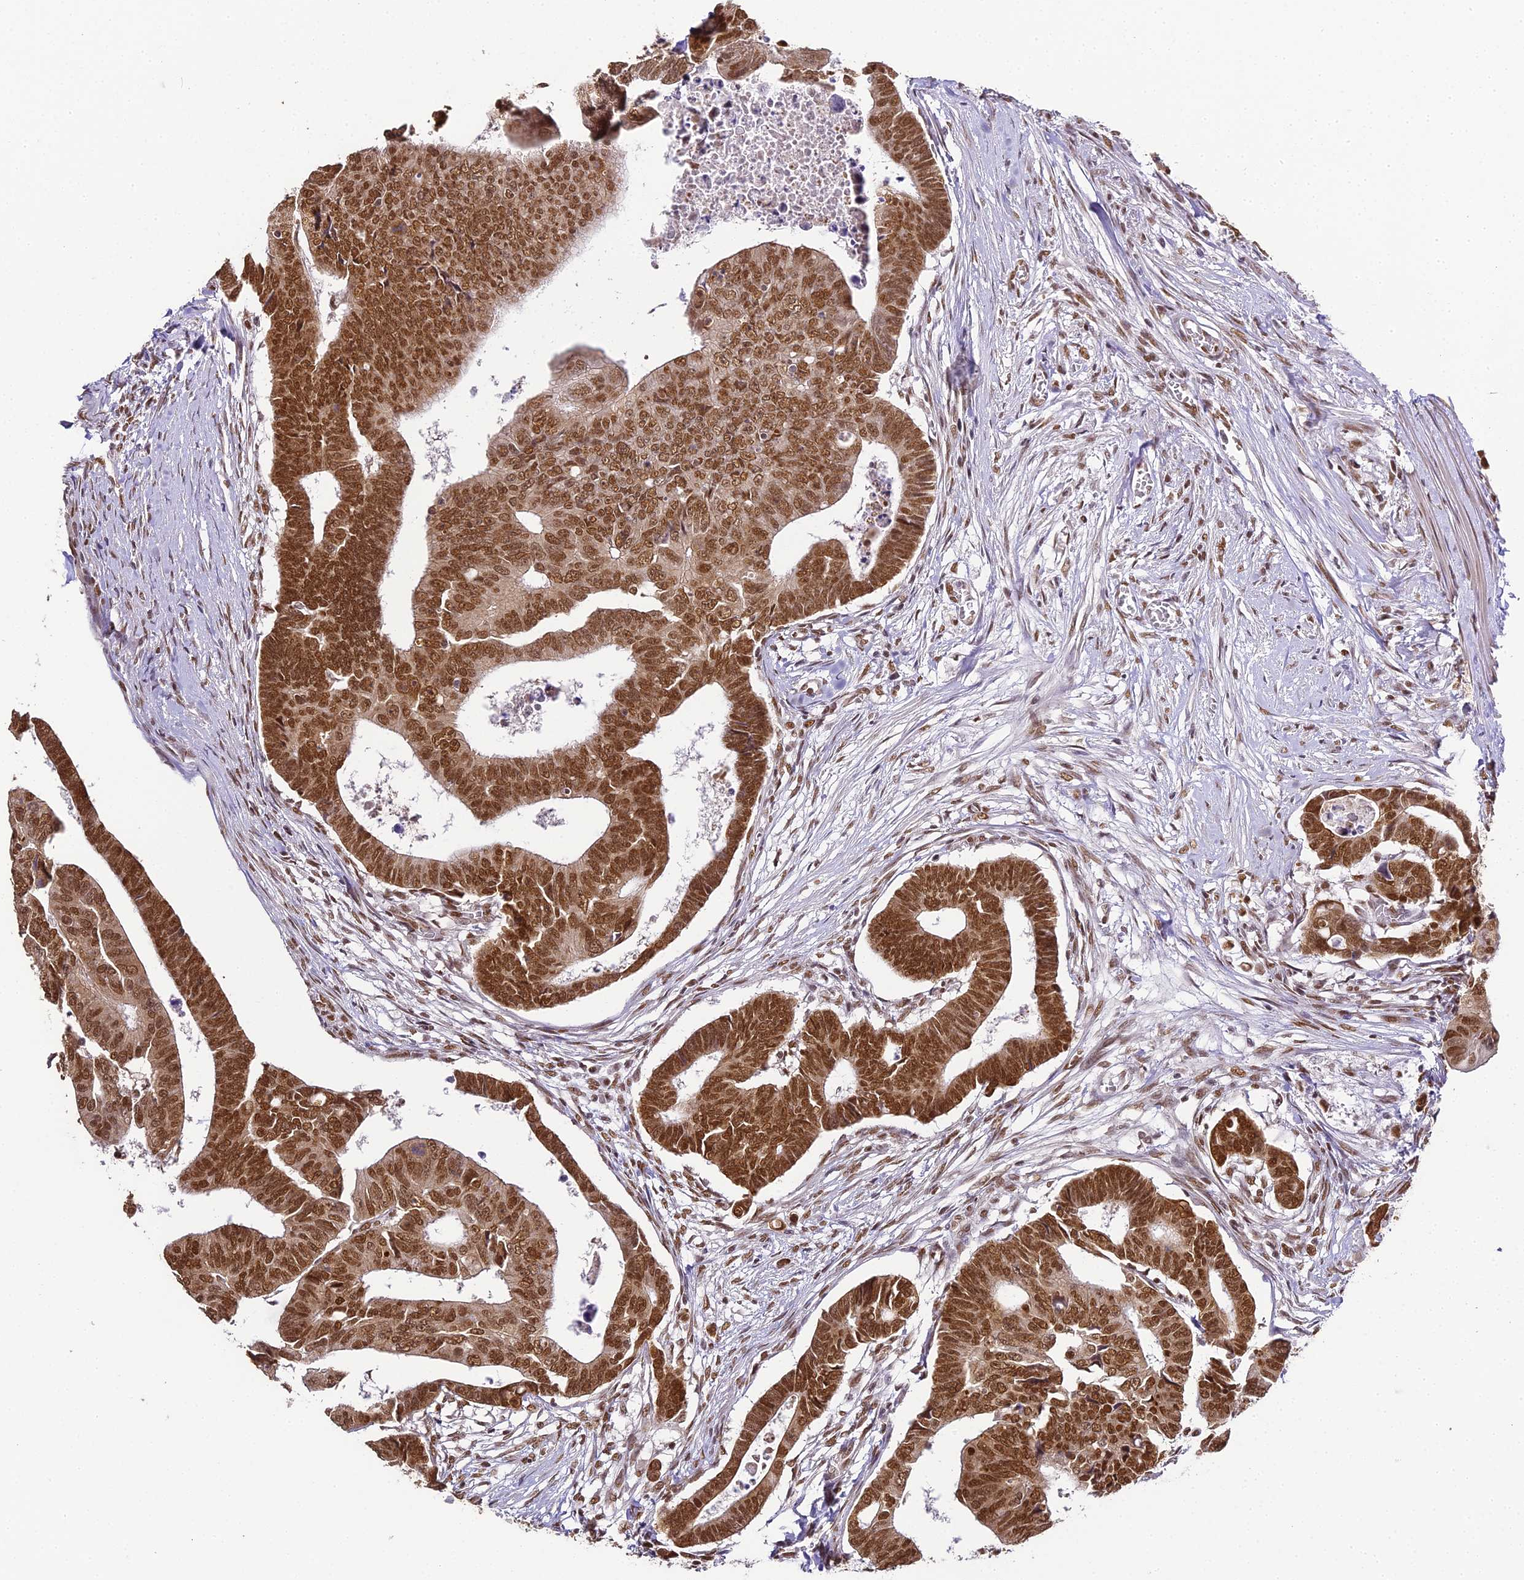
{"staining": {"intensity": "strong", "quantity": ">75%", "location": "nuclear"}, "tissue": "colorectal cancer", "cell_type": "Tumor cells", "image_type": "cancer", "snomed": [{"axis": "morphology", "description": "Adenocarcinoma, NOS"}, {"axis": "topography", "description": "Rectum"}], "caption": "This micrograph displays immunohistochemistry staining of human colorectal cancer, with high strong nuclear positivity in about >75% of tumor cells.", "gene": "HNRNPA1", "patient": {"sex": "female", "age": 65}}